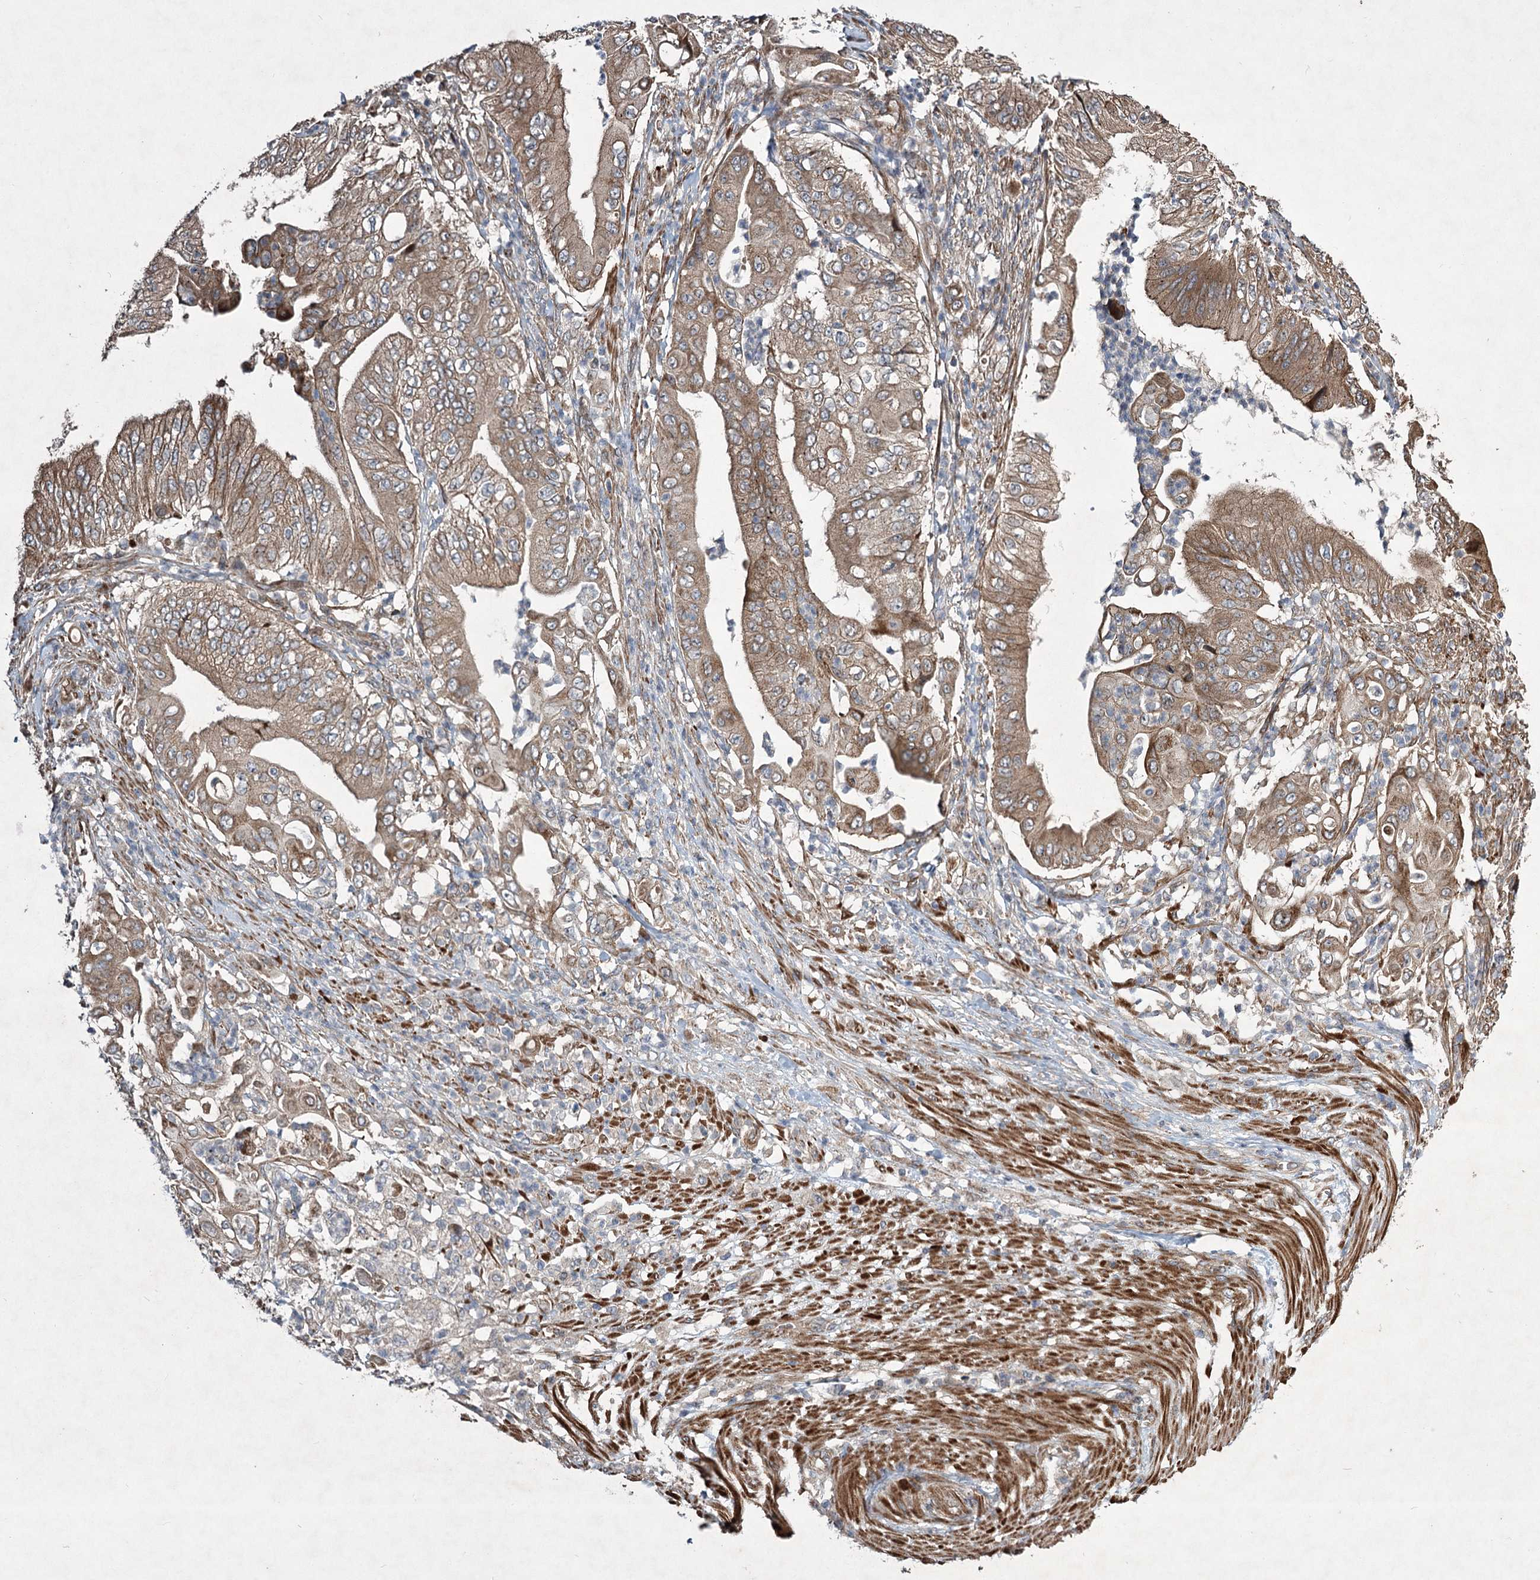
{"staining": {"intensity": "weak", "quantity": "25%-75%", "location": "cytoplasmic/membranous"}, "tissue": "pancreatic cancer", "cell_type": "Tumor cells", "image_type": "cancer", "snomed": [{"axis": "morphology", "description": "Adenocarcinoma, NOS"}, {"axis": "topography", "description": "Pancreas"}], "caption": "Immunohistochemistry (IHC) staining of adenocarcinoma (pancreatic), which displays low levels of weak cytoplasmic/membranous expression in approximately 25%-75% of tumor cells indicating weak cytoplasmic/membranous protein expression. The staining was performed using DAB (3,3'-diaminobenzidine) (brown) for protein detection and nuclei were counterstained in hematoxylin (blue).", "gene": "SERINC5", "patient": {"sex": "female", "age": 77}}